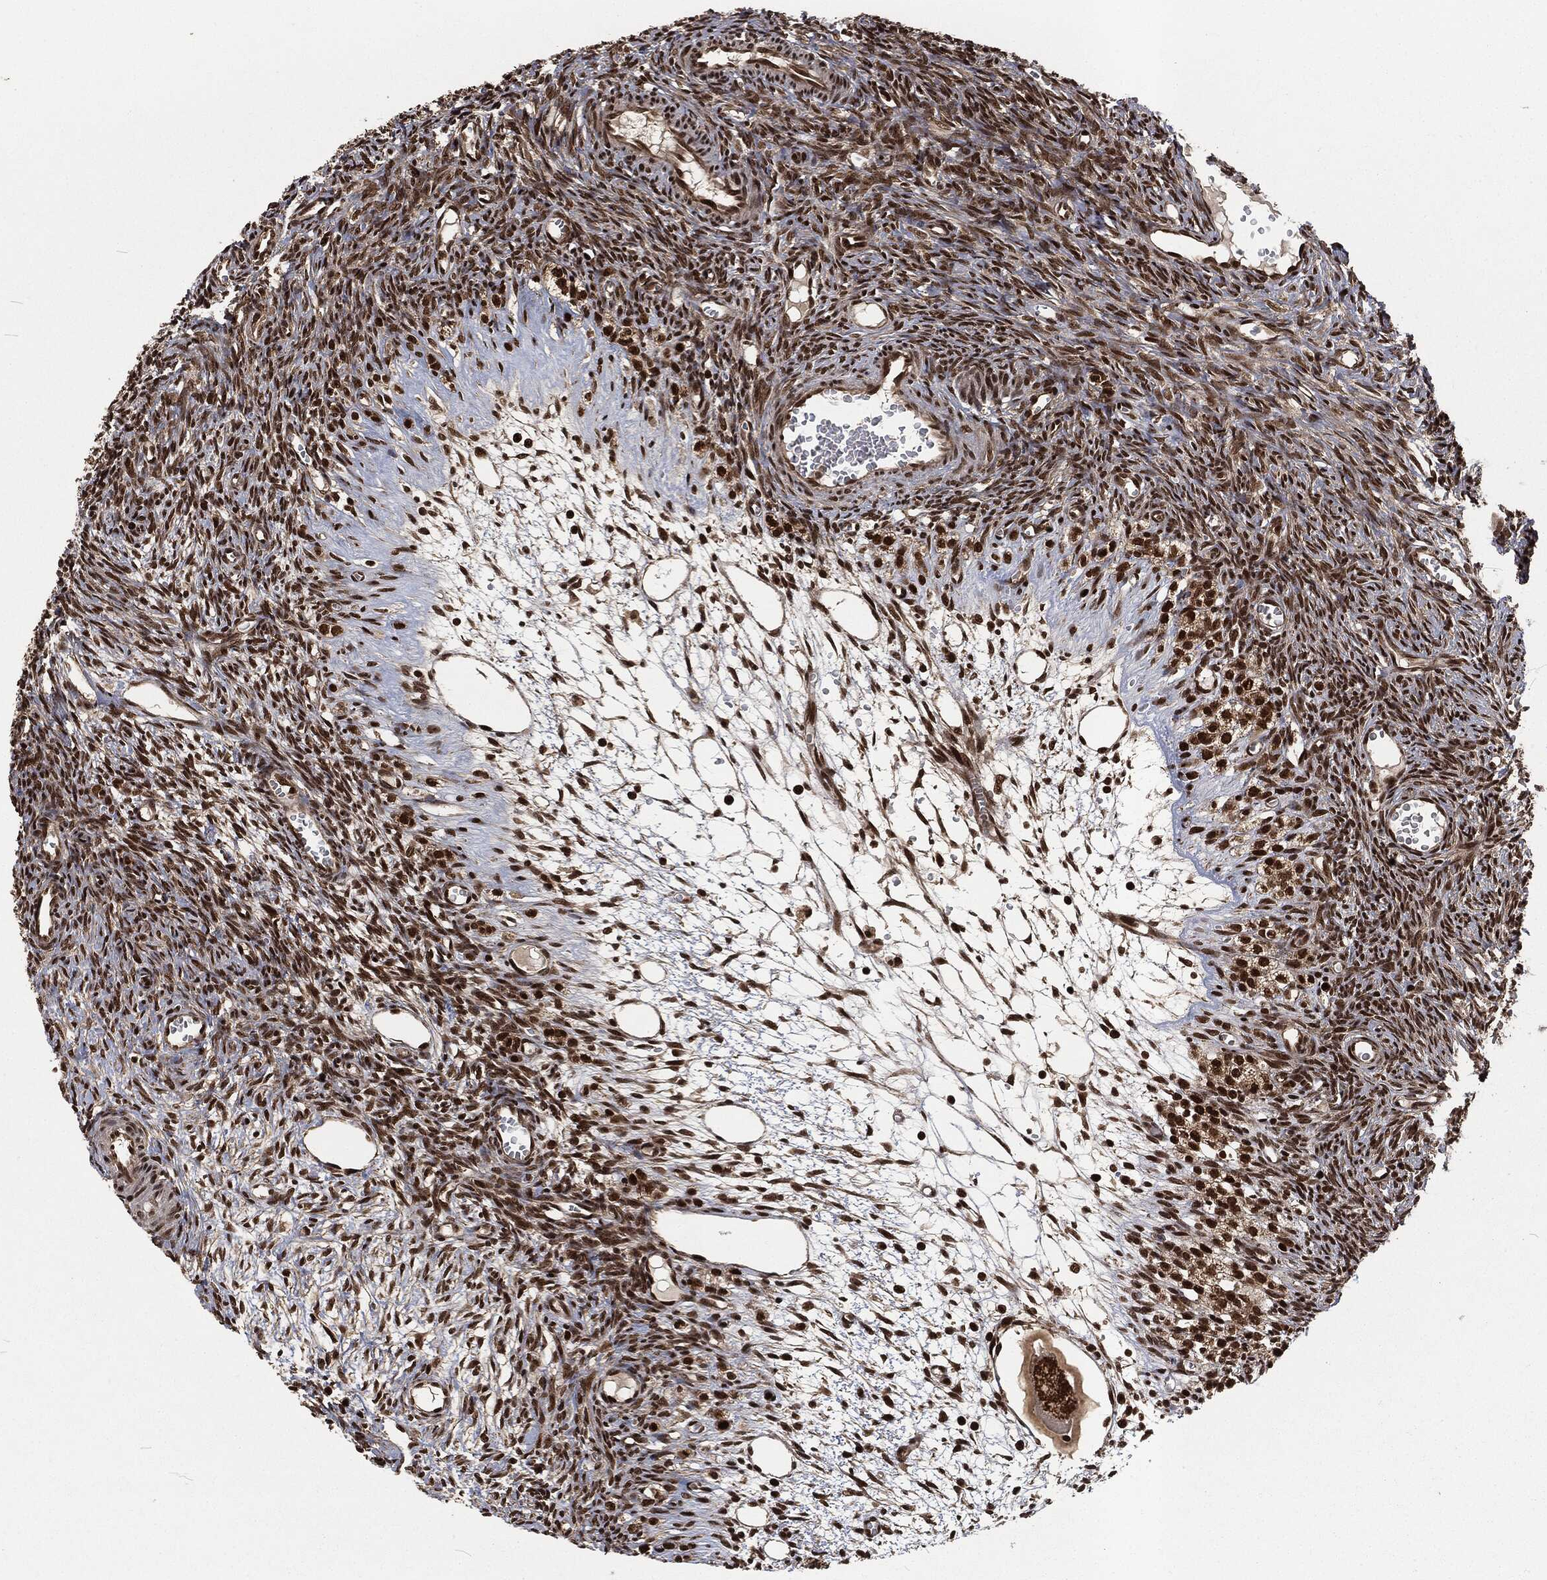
{"staining": {"intensity": "strong", "quantity": ">75%", "location": "cytoplasmic/membranous,nuclear"}, "tissue": "ovary", "cell_type": "Follicle cells", "image_type": "normal", "snomed": [{"axis": "morphology", "description": "Normal tissue, NOS"}, {"axis": "topography", "description": "Ovary"}], "caption": "High-power microscopy captured an immunohistochemistry (IHC) image of normal ovary, revealing strong cytoplasmic/membranous,nuclear positivity in approximately >75% of follicle cells.", "gene": "NGRN", "patient": {"sex": "female", "age": 27}}